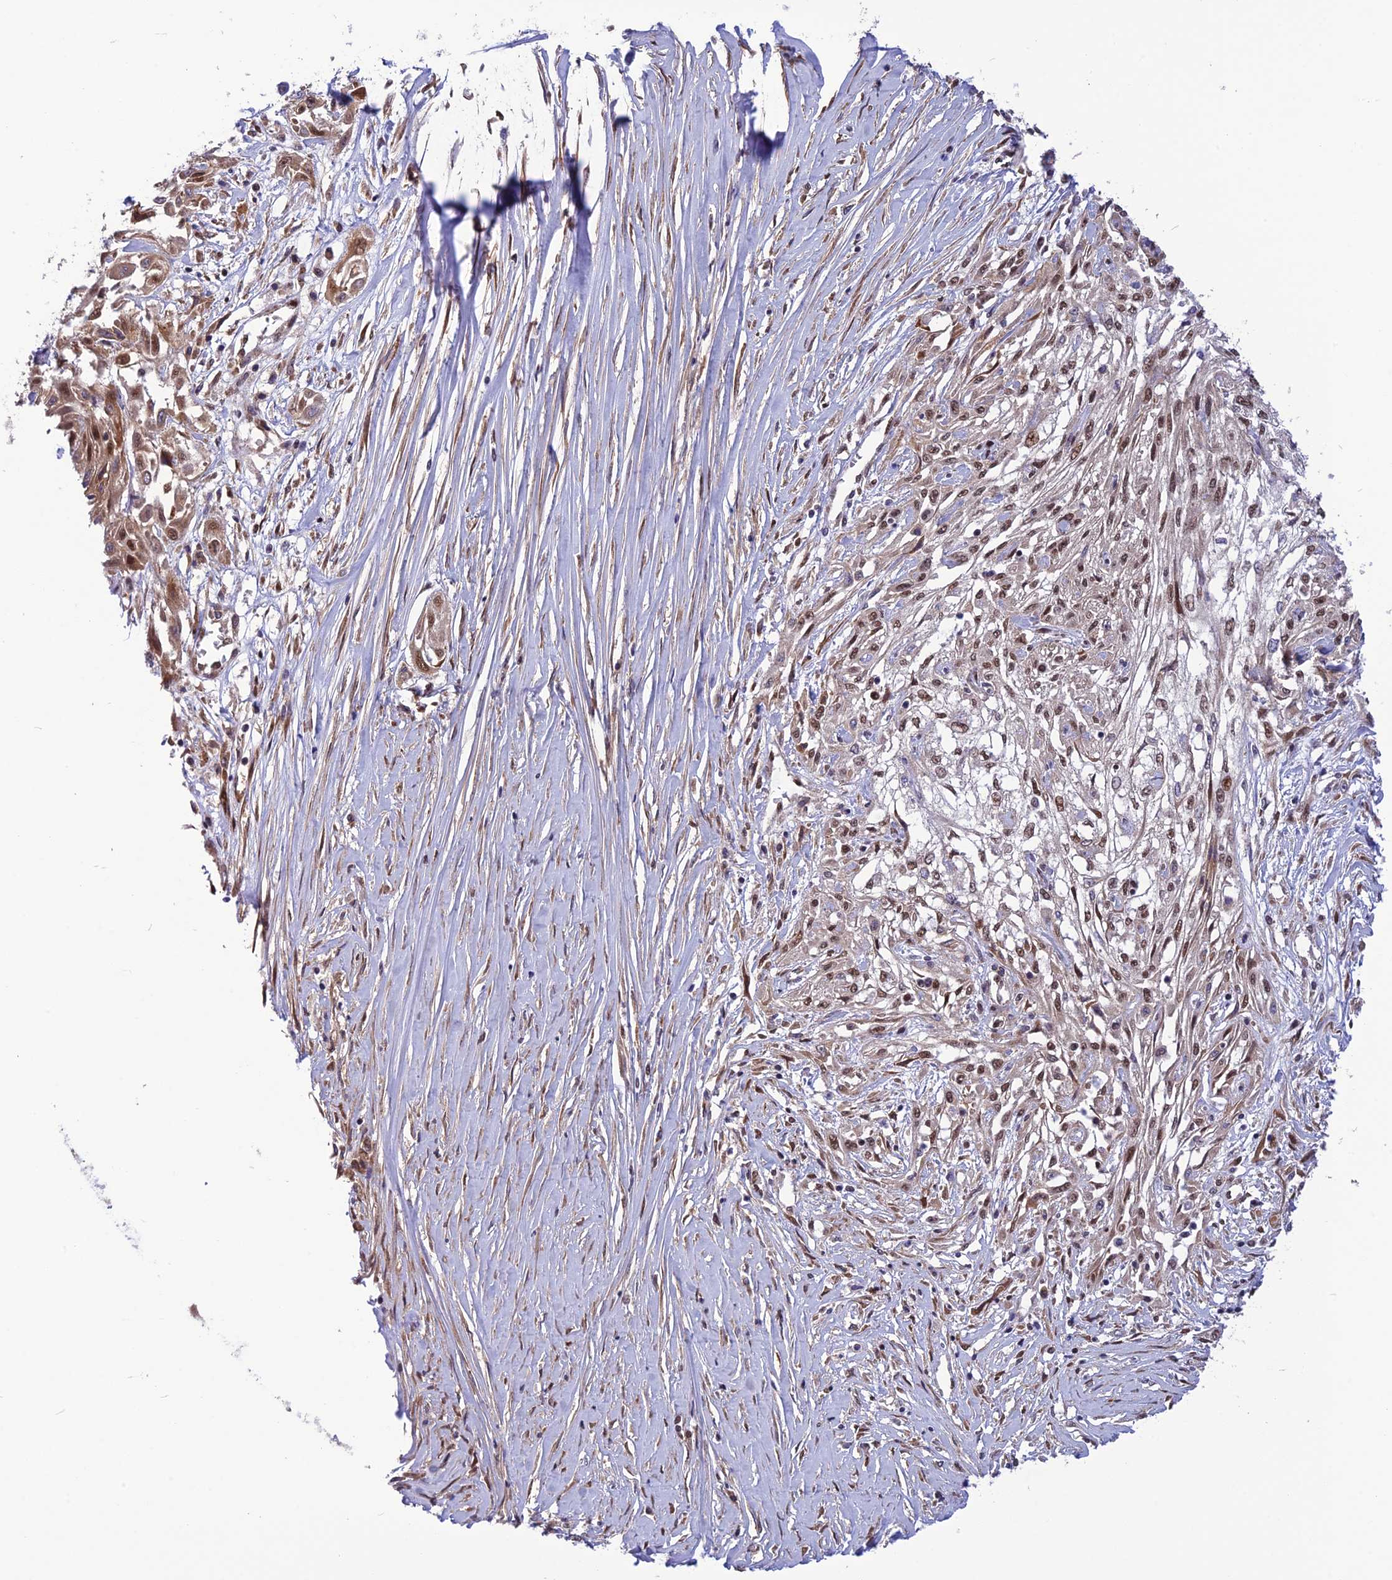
{"staining": {"intensity": "moderate", "quantity": ">75%", "location": "nuclear"}, "tissue": "skin cancer", "cell_type": "Tumor cells", "image_type": "cancer", "snomed": [{"axis": "morphology", "description": "Squamous cell carcinoma, NOS"}, {"axis": "morphology", "description": "Squamous cell carcinoma, metastatic, NOS"}, {"axis": "topography", "description": "Skin"}, {"axis": "topography", "description": "Lymph node"}], "caption": "A micrograph of skin cancer (squamous cell carcinoma) stained for a protein displays moderate nuclear brown staining in tumor cells.", "gene": "RTRAF", "patient": {"sex": "male", "age": 75}}